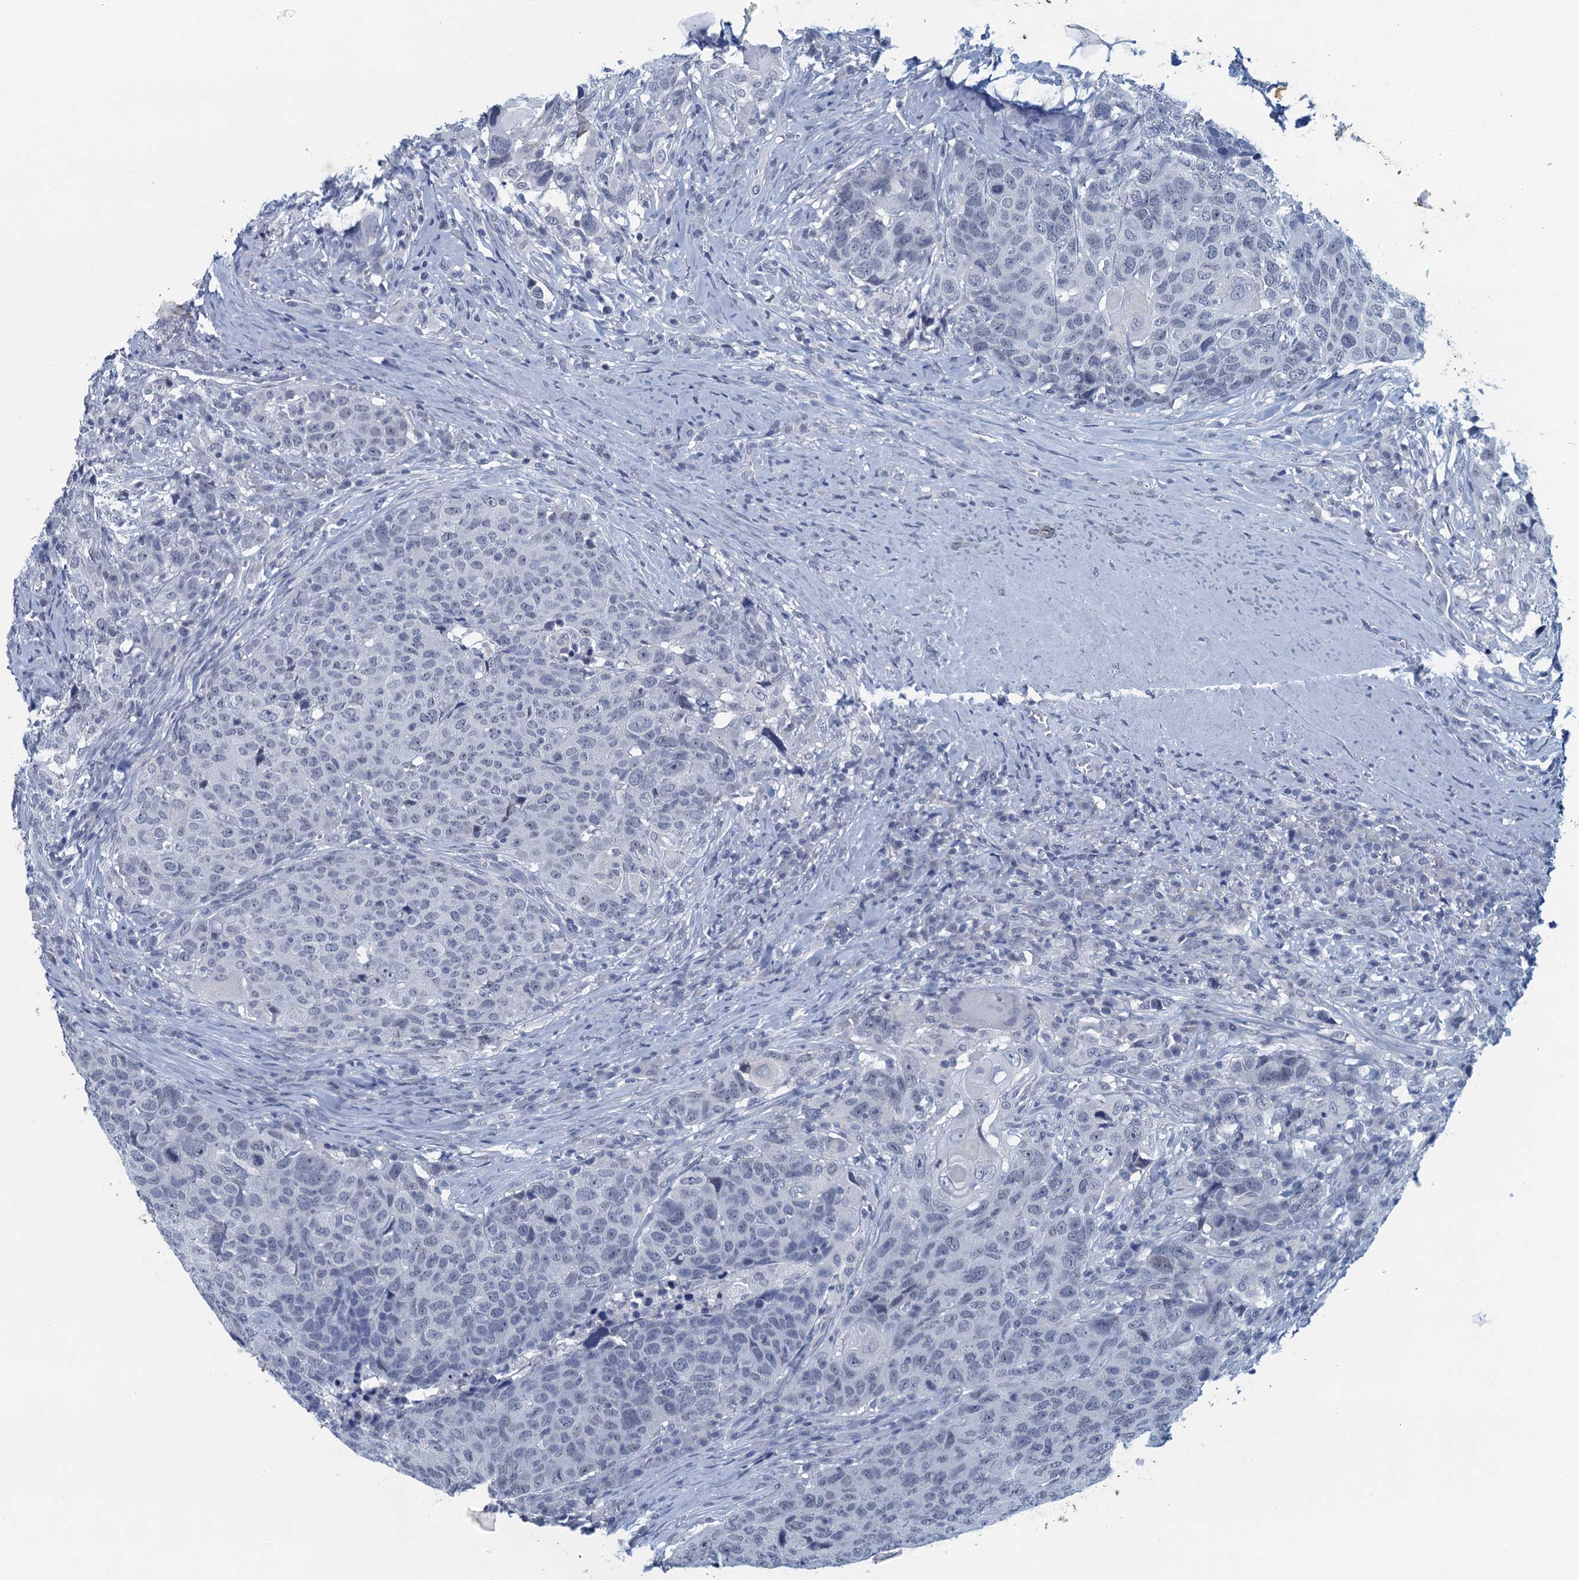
{"staining": {"intensity": "negative", "quantity": "none", "location": "none"}, "tissue": "head and neck cancer", "cell_type": "Tumor cells", "image_type": "cancer", "snomed": [{"axis": "morphology", "description": "Squamous cell carcinoma, NOS"}, {"axis": "topography", "description": "Head-Neck"}], "caption": "High power microscopy photomicrograph of an immunohistochemistry (IHC) micrograph of head and neck cancer, revealing no significant positivity in tumor cells. (Brightfield microscopy of DAB (3,3'-diaminobenzidine) immunohistochemistry at high magnification).", "gene": "ENSG00000131152", "patient": {"sex": "male", "age": 66}}